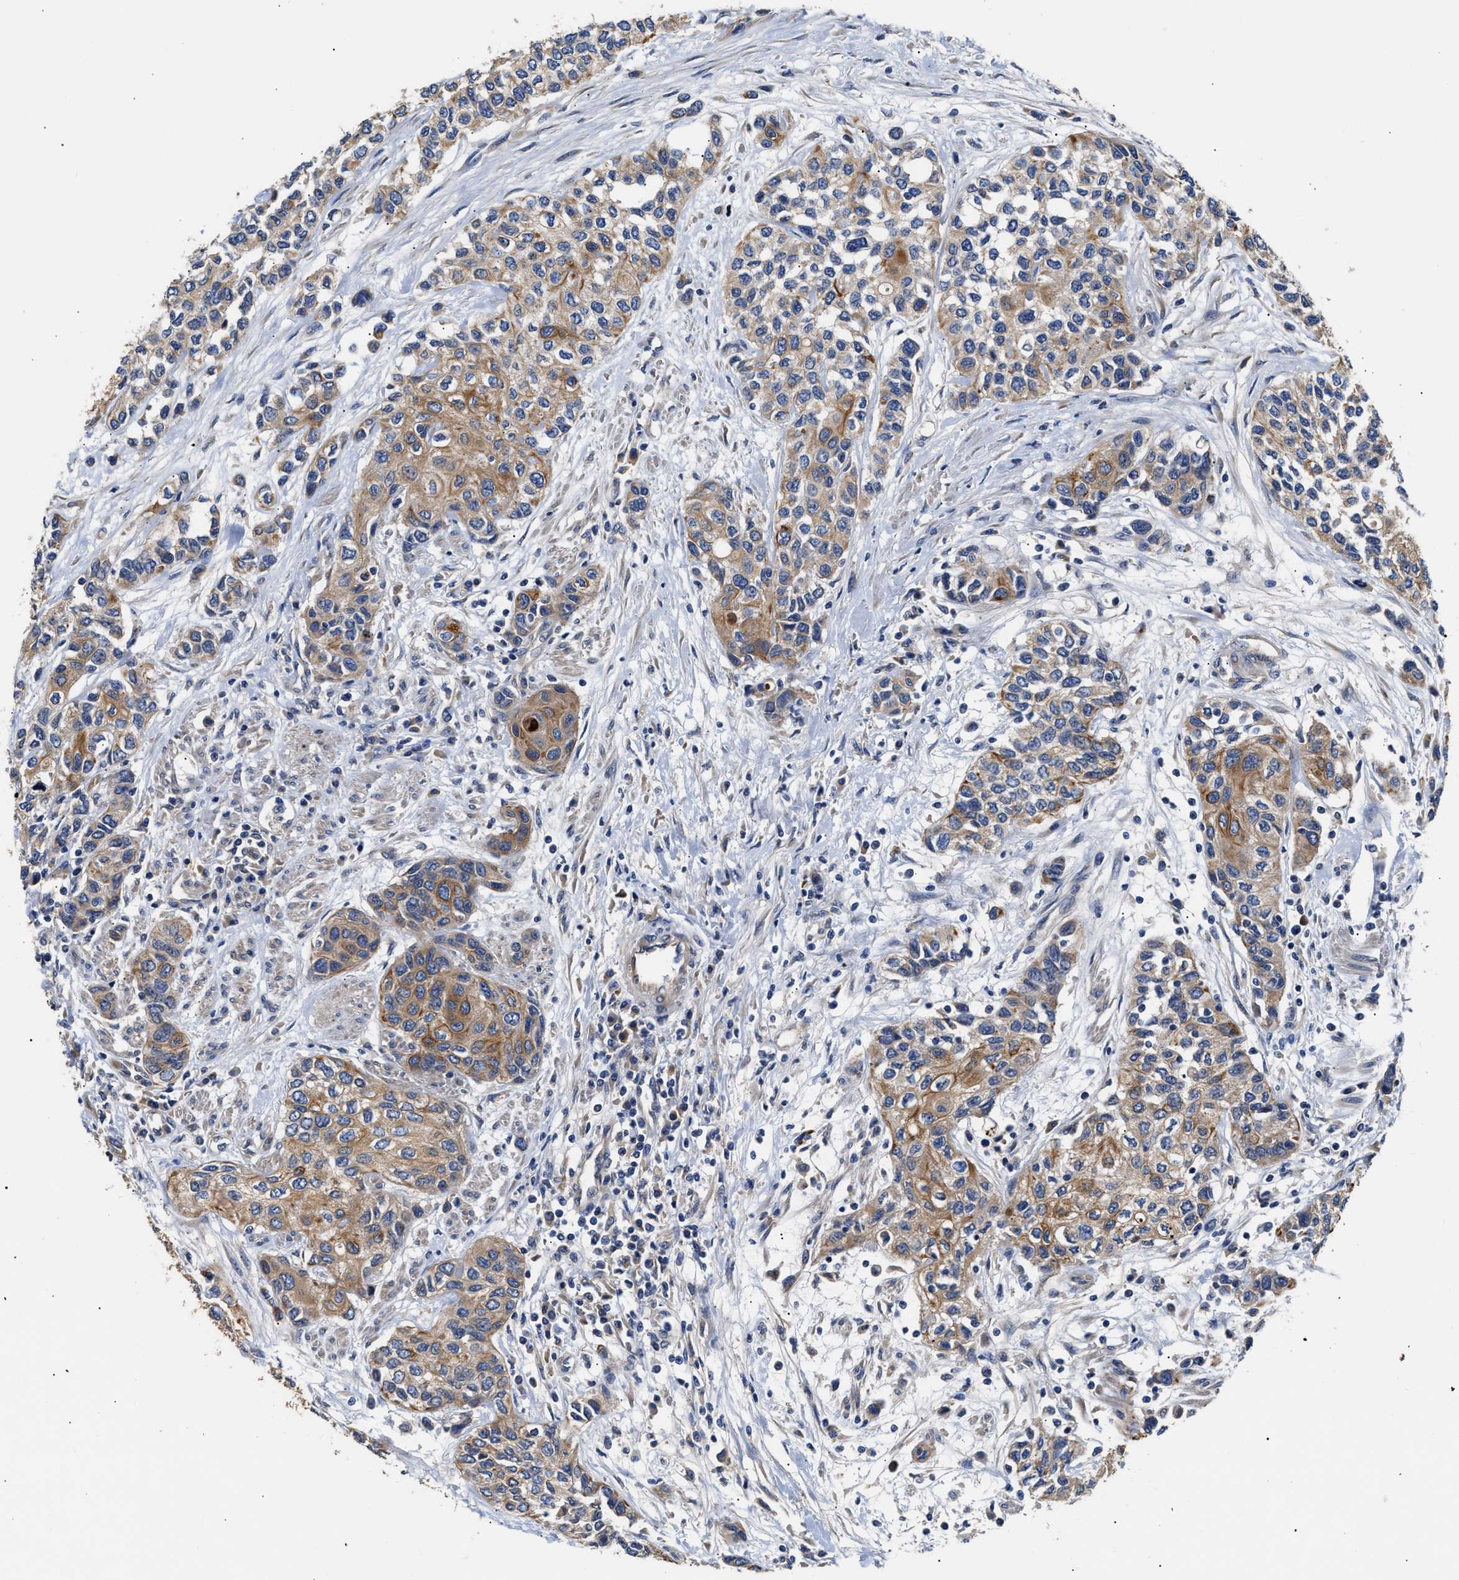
{"staining": {"intensity": "moderate", "quantity": "25%-75%", "location": "cytoplasmic/membranous"}, "tissue": "urothelial cancer", "cell_type": "Tumor cells", "image_type": "cancer", "snomed": [{"axis": "morphology", "description": "Urothelial carcinoma, High grade"}, {"axis": "topography", "description": "Urinary bladder"}], "caption": "Immunohistochemistry image of urothelial carcinoma (high-grade) stained for a protein (brown), which demonstrates medium levels of moderate cytoplasmic/membranous expression in about 25%-75% of tumor cells.", "gene": "CCDC146", "patient": {"sex": "female", "age": 56}}